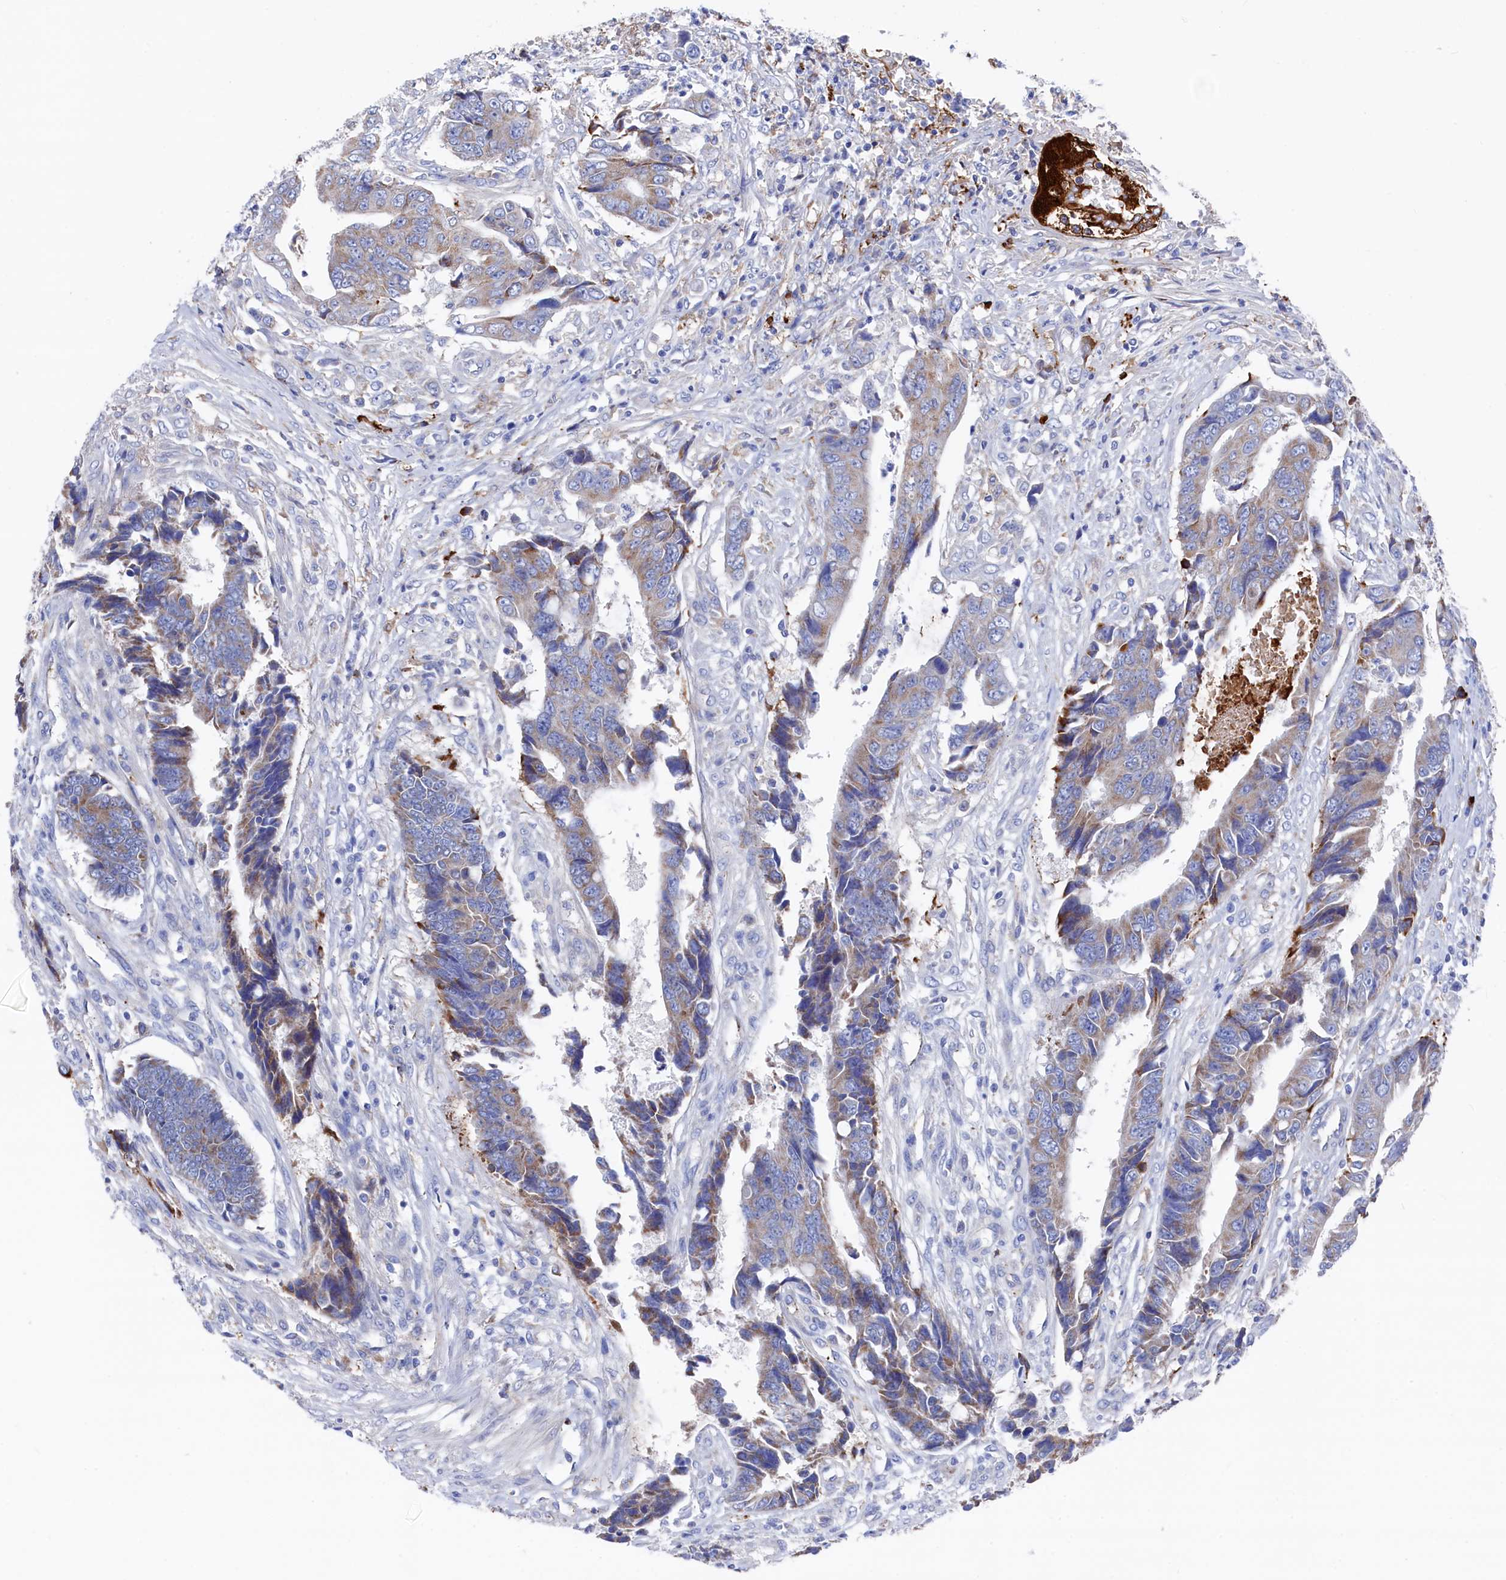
{"staining": {"intensity": "weak", "quantity": "25%-75%", "location": "cytoplasmic/membranous"}, "tissue": "colorectal cancer", "cell_type": "Tumor cells", "image_type": "cancer", "snomed": [{"axis": "morphology", "description": "Adenocarcinoma, NOS"}, {"axis": "topography", "description": "Rectum"}], "caption": "Immunohistochemistry (IHC) staining of adenocarcinoma (colorectal), which exhibits low levels of weak cytoplasmic/membranous expression in about 25%-75% of tumor cells indicating weak cytoplasmic/membranous protein staining. The staining was performed using DAB (brown) for protein detection and nuclei were counterstained in hematoxylin (blue).", "gene": "C12orf73", "patient": {"sex": "male", "age": 84}}